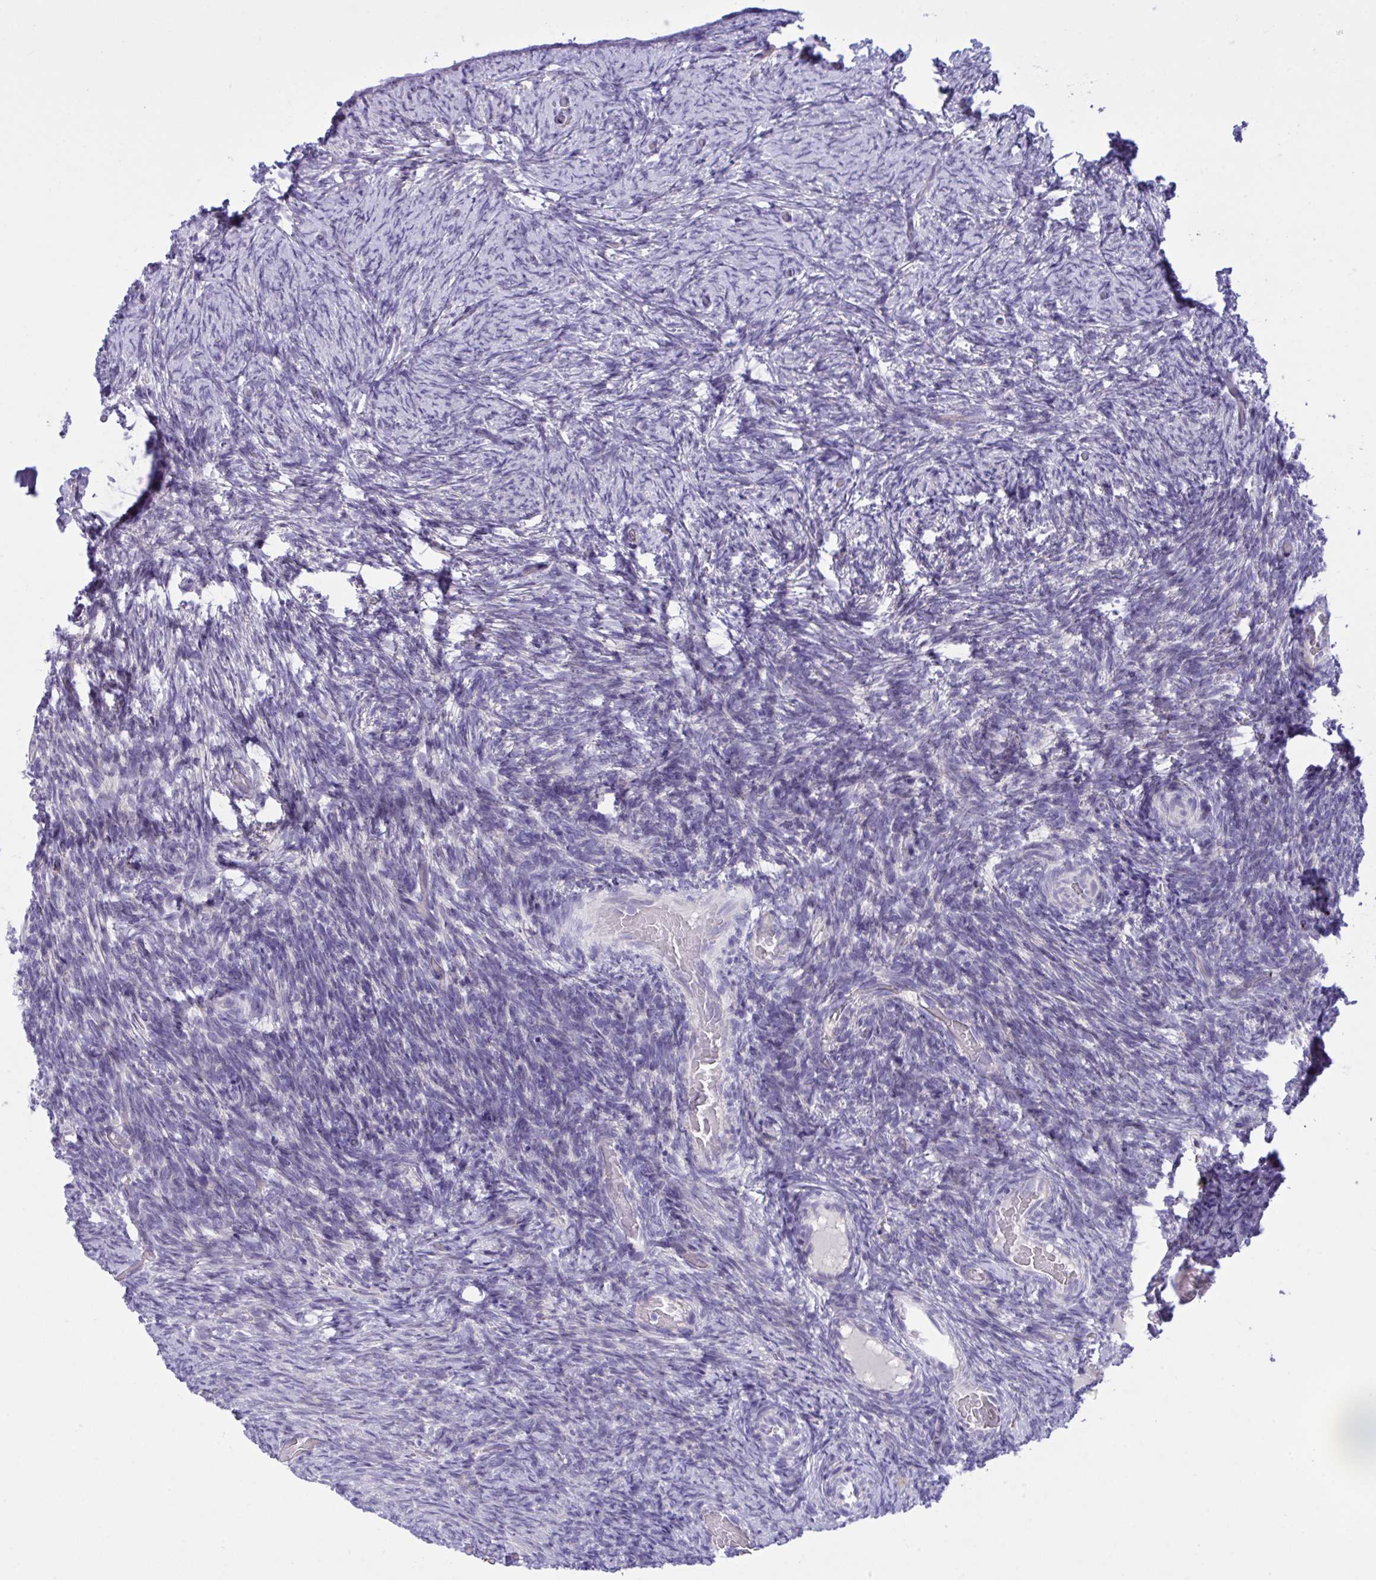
{"staining": {"intensity": "negative", "quantity": "none", "location": "none"}, "tissue": "ovary", "cell_type": "Ovarian stroma cells", "image_type": "normal", "snomed": [{"axis": "morphology", "description": "Normal tissue, NOS"}, {"axis": "topography", "description": "Ovary"}], "caption": "Protein analysis of normal ovary shows no significant expression in ovarian stroma cells. The staining was performed using DAB to visualize the protein expression in brown, while the nuclei were stained in blue with hematoxylin (Magnification: 20x).", "gene": "WDR97", "patient": {"sex": "female", "age": 34}}